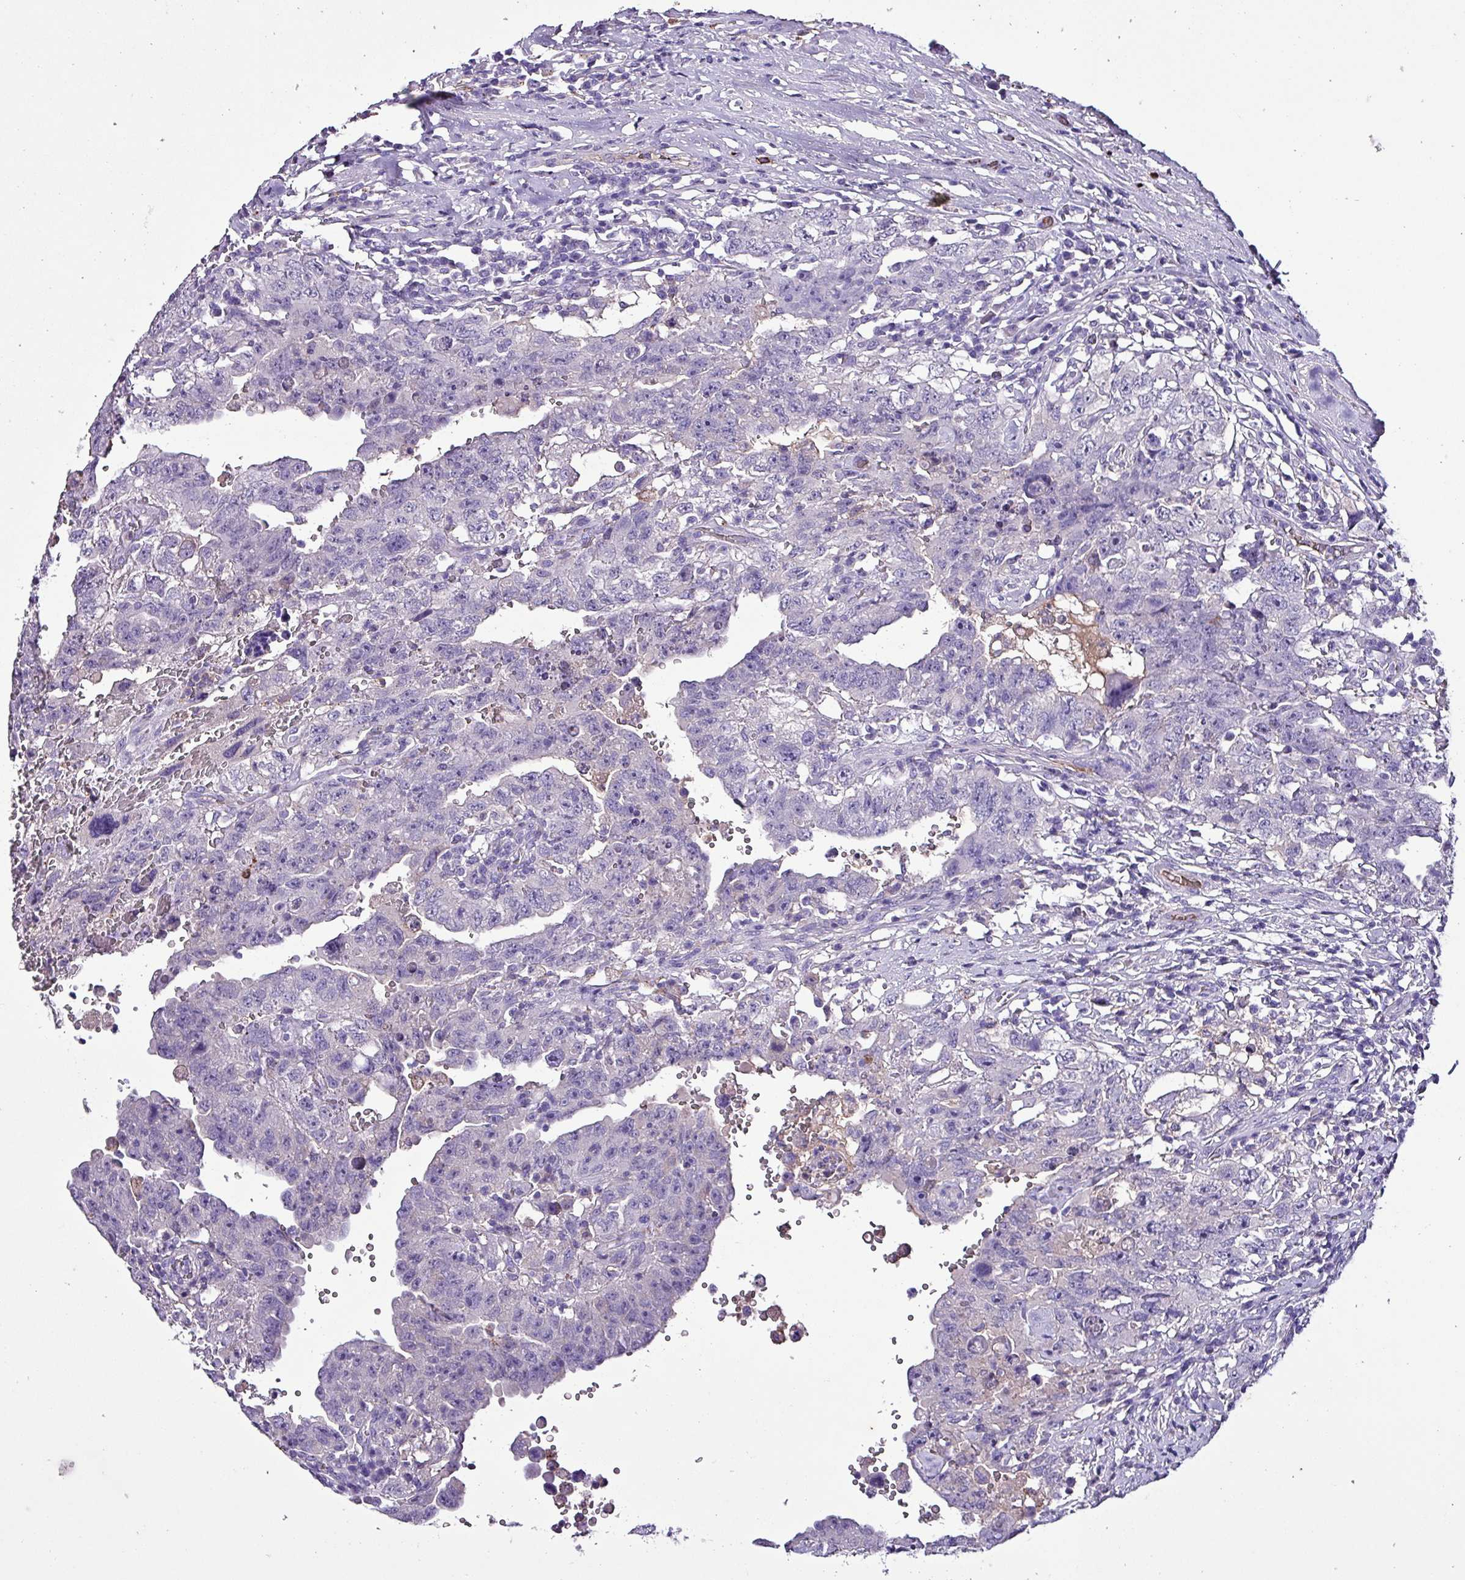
{"staining": {"intensity": "negative", "quantity": "none", "location": "none"}, "tissue": "testis cancer", "cell_type": "Tumor cells", "image_type": "cancer", "snomed": [{"axis": "morphology", "description": "Carcinoma, Embryonal, NOS"}, {"axis": "topography", "description": "Testis"}], "caption": "A photomicrograph of human embryonal carcinoma (testis) is negative for staining in tumor cells. (DAB (3,3'-diaminobenzidine) IHC with hematoxylin counter stain).", "gene": "HP", "patient": {"sex": "male", "age": 26}}